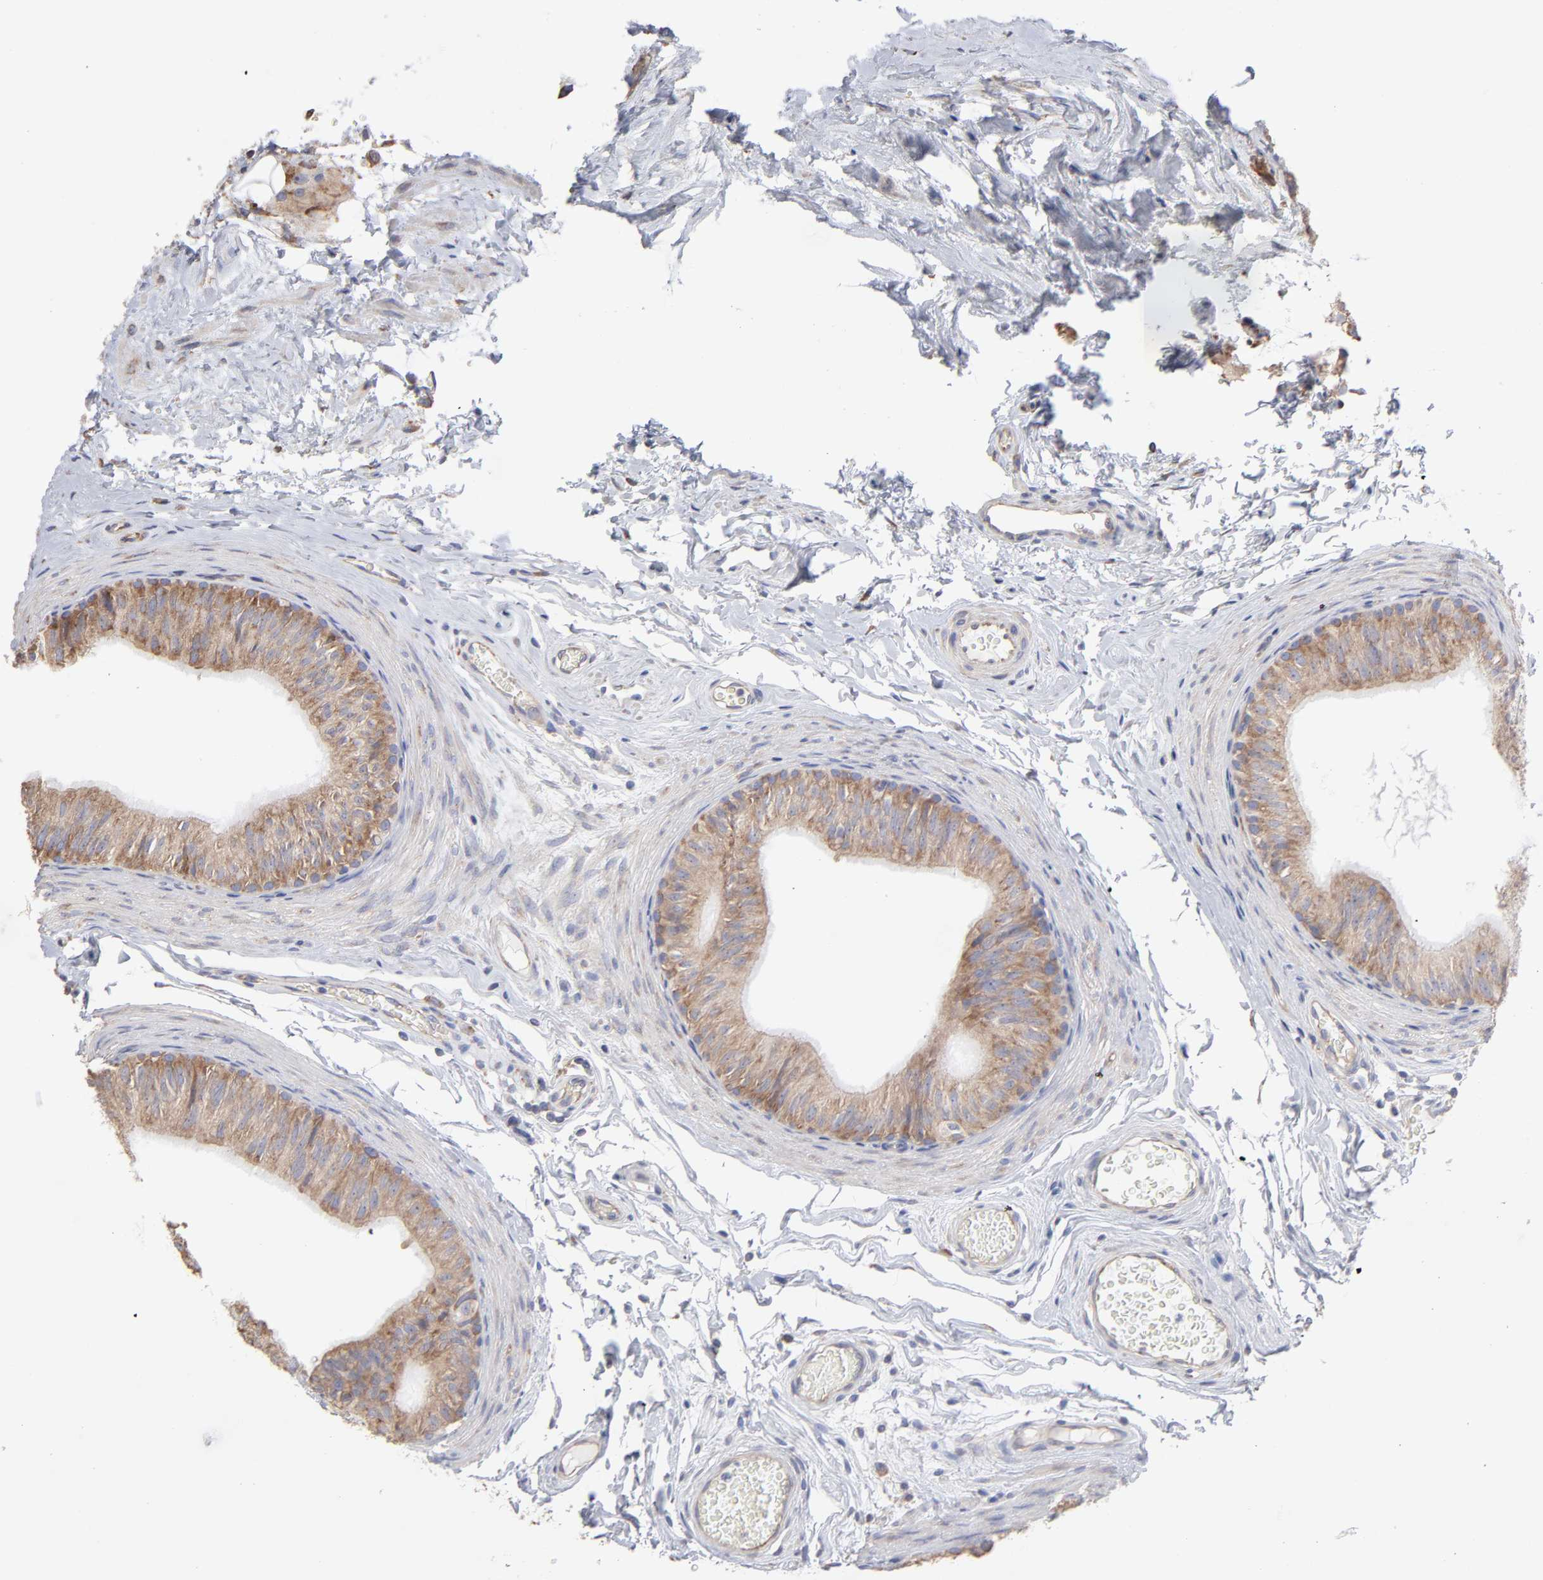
{"staining": {"intensity": "moderate", "quantity": ">75%", "location": "cytoplasmic/membranous"}, "tissue": "epididymis", "cell_type": "Glandular cells", "image_type": "normal", "snomed": [{"axis": "morphology", "description": "Normal tissue, NOS"}, {"axis": "topography", "description": "Testis"}, {"axis": "topography", "description": "Epididymis"}], "caption": "A high-resolution histopathology image shows immunohistochemistry (IHC) staining of unremarkable epididymis, which reveals moderate cytoplasmic/membranous staining in about >75% of glandular cells. (brown staining indicates protein expression, while blue staining denotes nuclei).", "gene": "RPL3", "patient": {"sex": "male", "age": 36}}